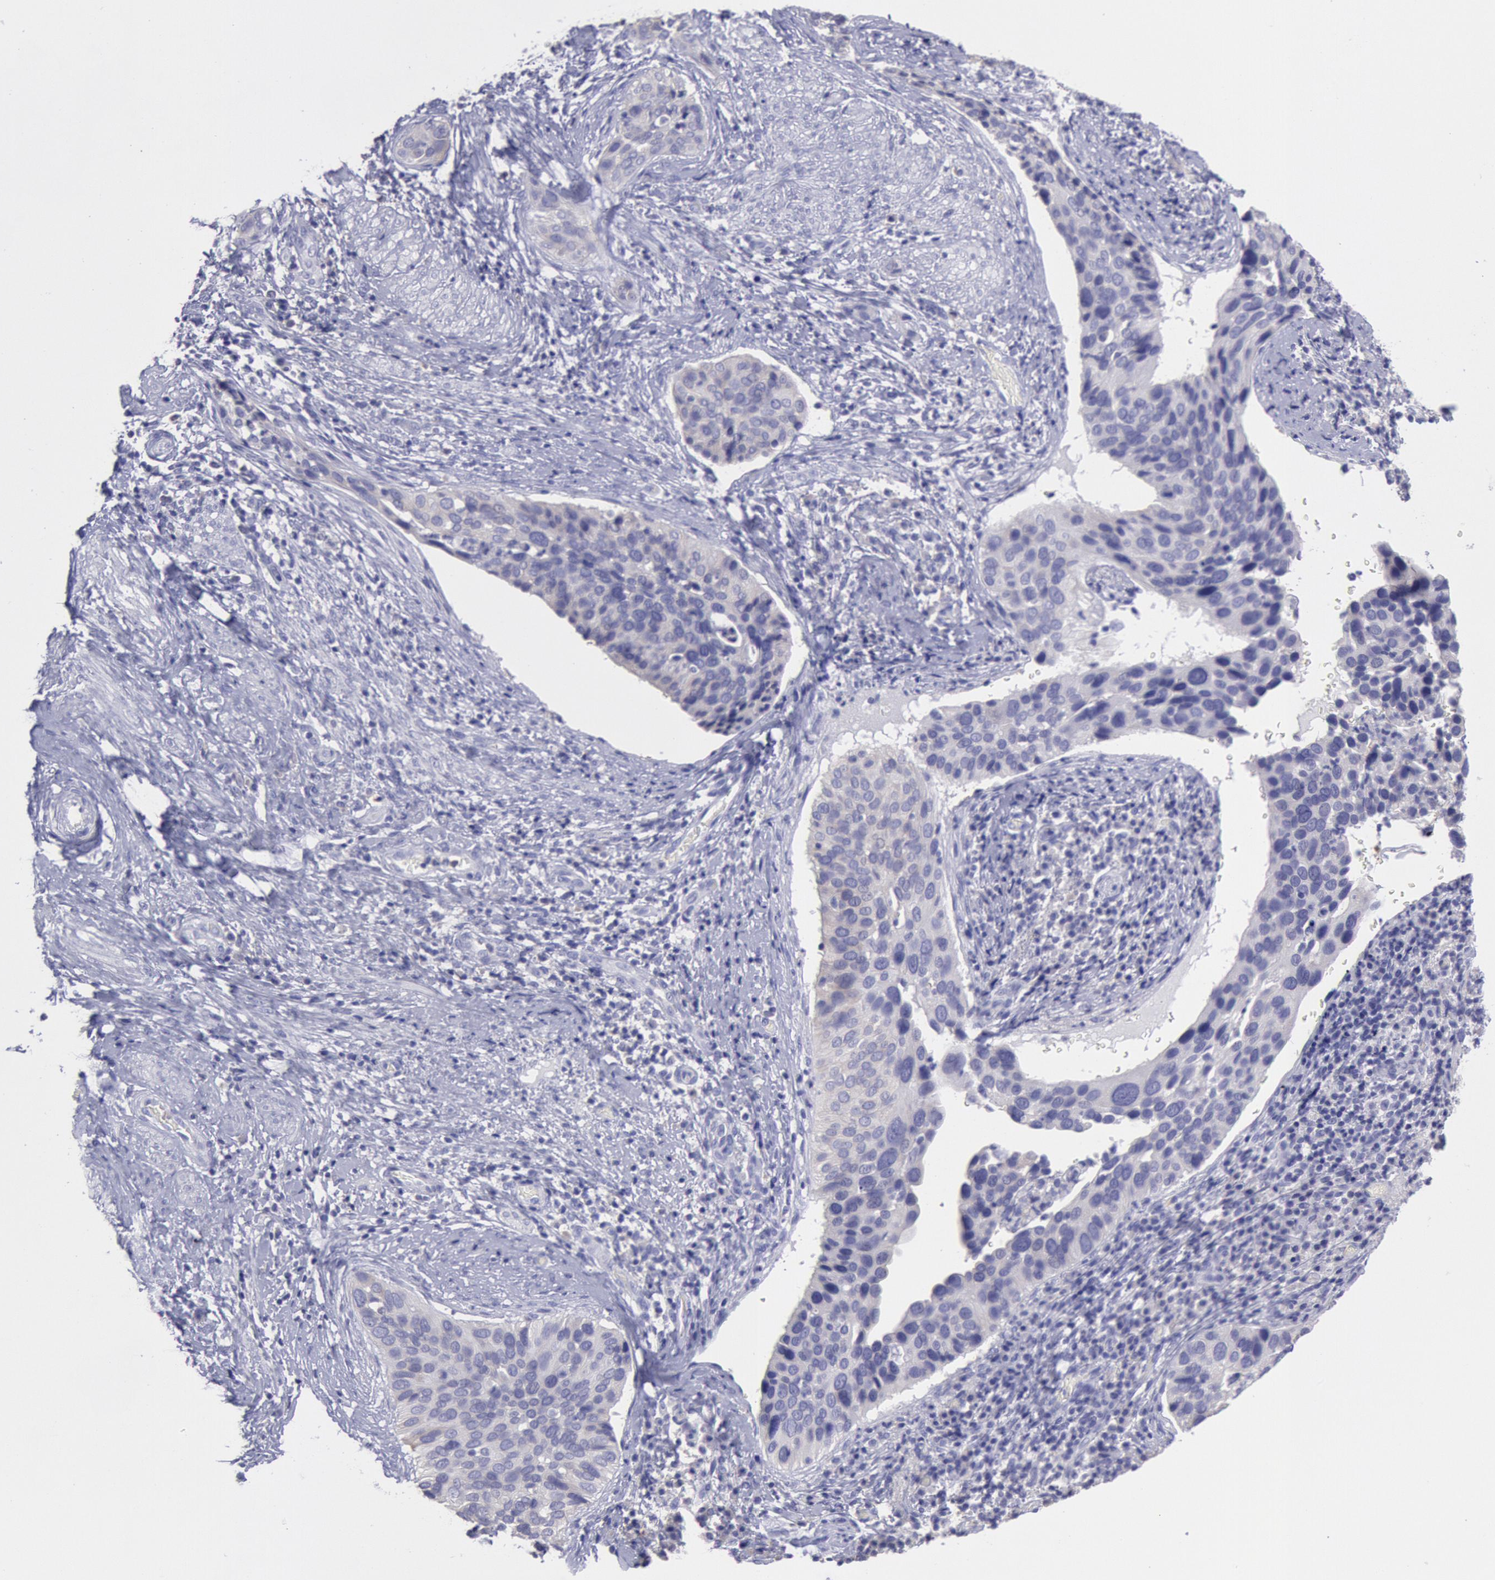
{"staining": {"intensity": "negative", "quantity": "none", "location": "none"}, "tissue": "cervical cancer", "cell_type": "Tumor cells", "image_type": "cancer", "snomed": [{"axis": "morphology", "description": "Squamous cell carcinoma, NOS"}, {"axis": "topography", "description": "Cervix"}], "caption": "High power microscopy histopathology image of an IHC micrograph of cervical squamous cell carcinoma, revealing no significant expression in tumor cells.", "gene": "MYH7", "patient": {"sex": "female", "age": 31}}